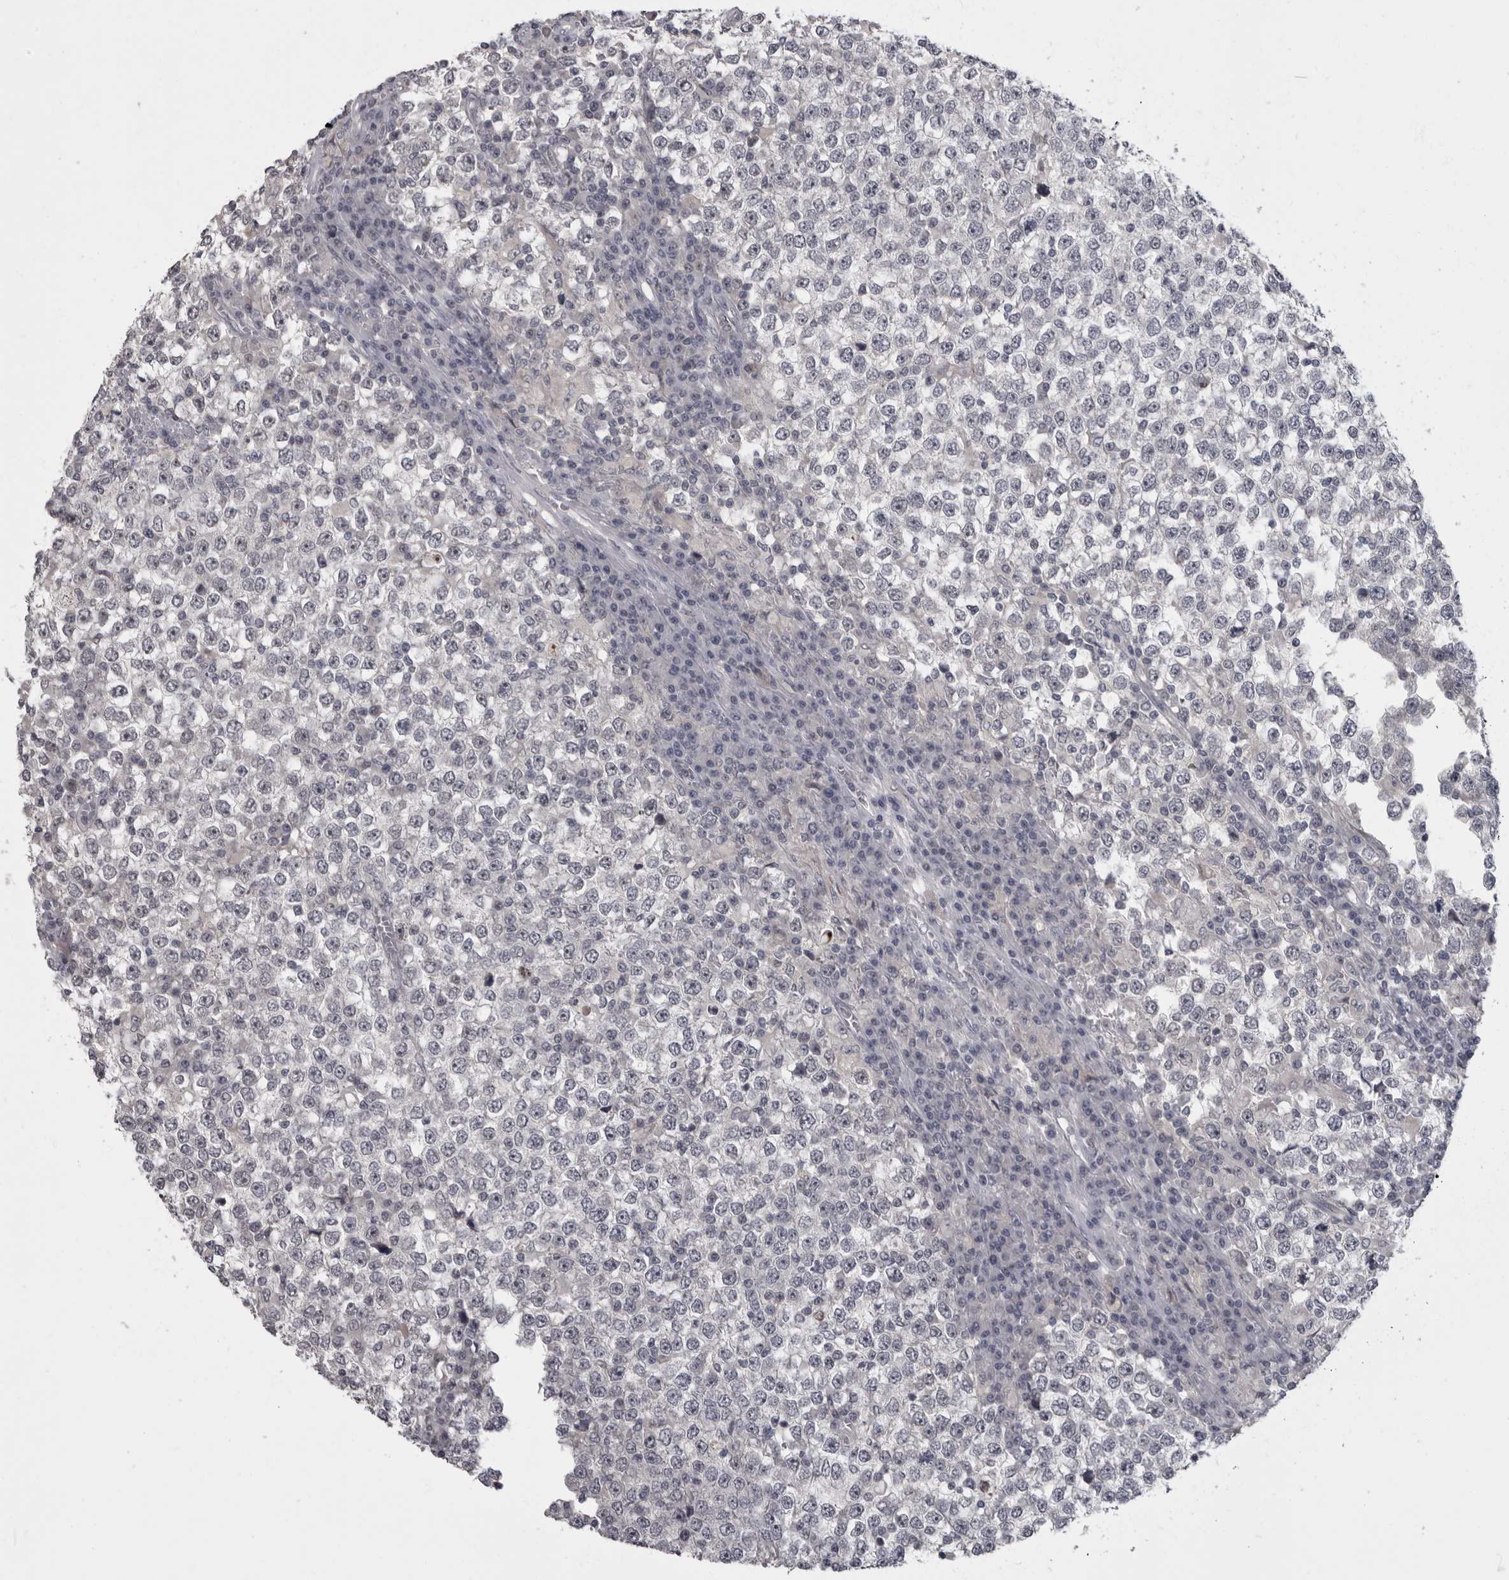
{"staining": {"intensity": "negative", "quantity": "none", "location": "none"}, "tissue": "testis cancer", "cell_type": "Tumor cells", "image_type": "cancer", "snomed": [{"axis": "morphology", "description": "Seminoma, NOS"}, {"axis": "topography", "description": "Testis"}], "caption": "Photomicrograph shows no protein positivity in tumor cells of seminoma (testis) tissue. (DAB immunohistochemistry (IHC) with hematoxylin counter stain).", "gene": "MRTO4", "patient": {"sex": "male", "age": 65}}